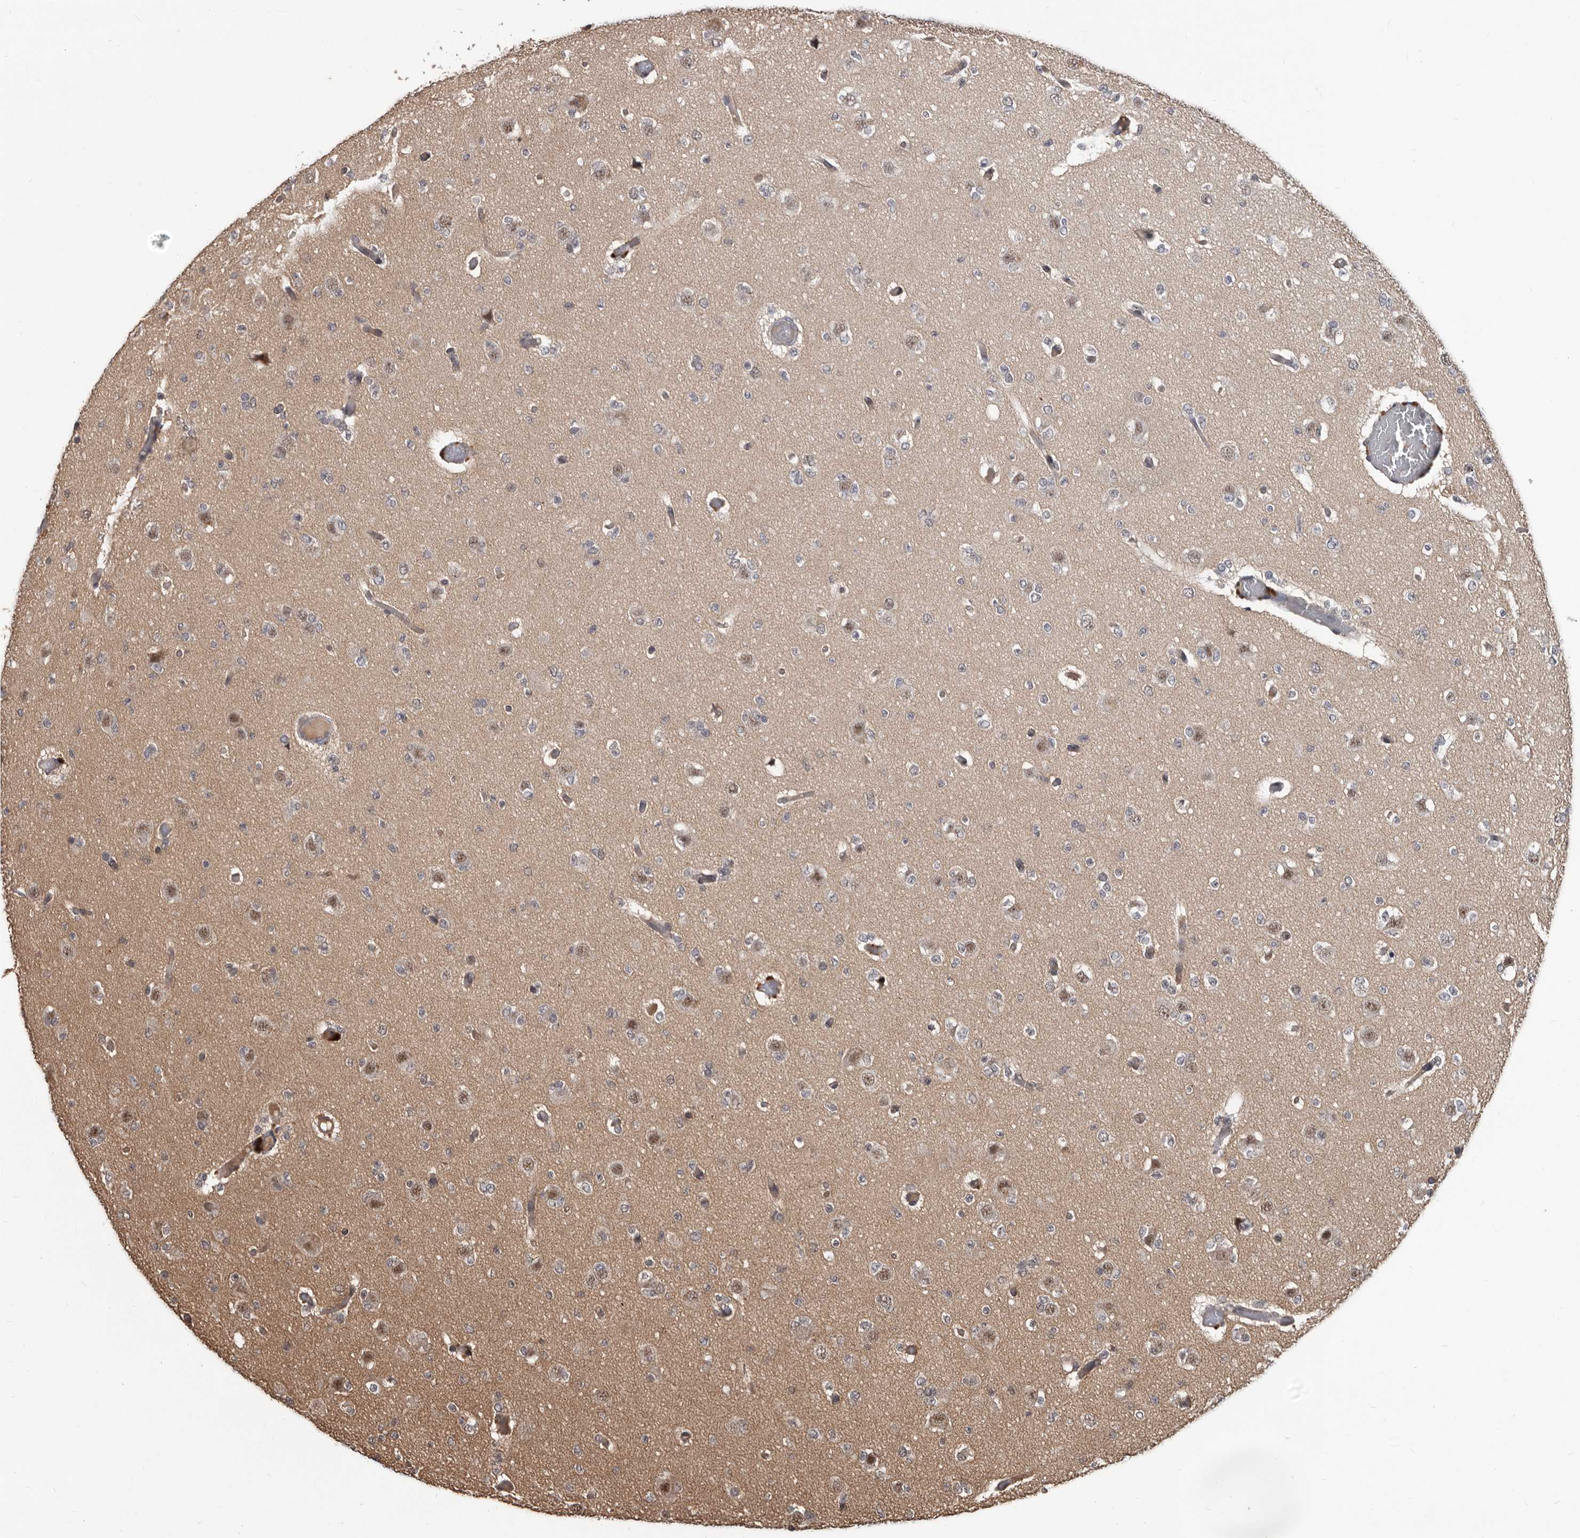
{"staining": {"intensity": "negative", "quantity": "none", "location": "none"}, "tissue": "glioma", "cell_type": "Tumor cells", "image_type": "cancer", "snomed": [{"axis": "morphology", "description": "Glioma, malignant, Low grade"}, {"axis": "topography", "description": "Brain"}], "caption": "The micrograph shows no staining of tumor cells in malignant glioma (low-grade). The staining was performed using DAB to visualize the protein expression in brown, while the nuclei were stained in blue with hematoxylin (Magnification: 20x).", "gene": "AHR", "patient": {"sex": "female", "age": 22}}